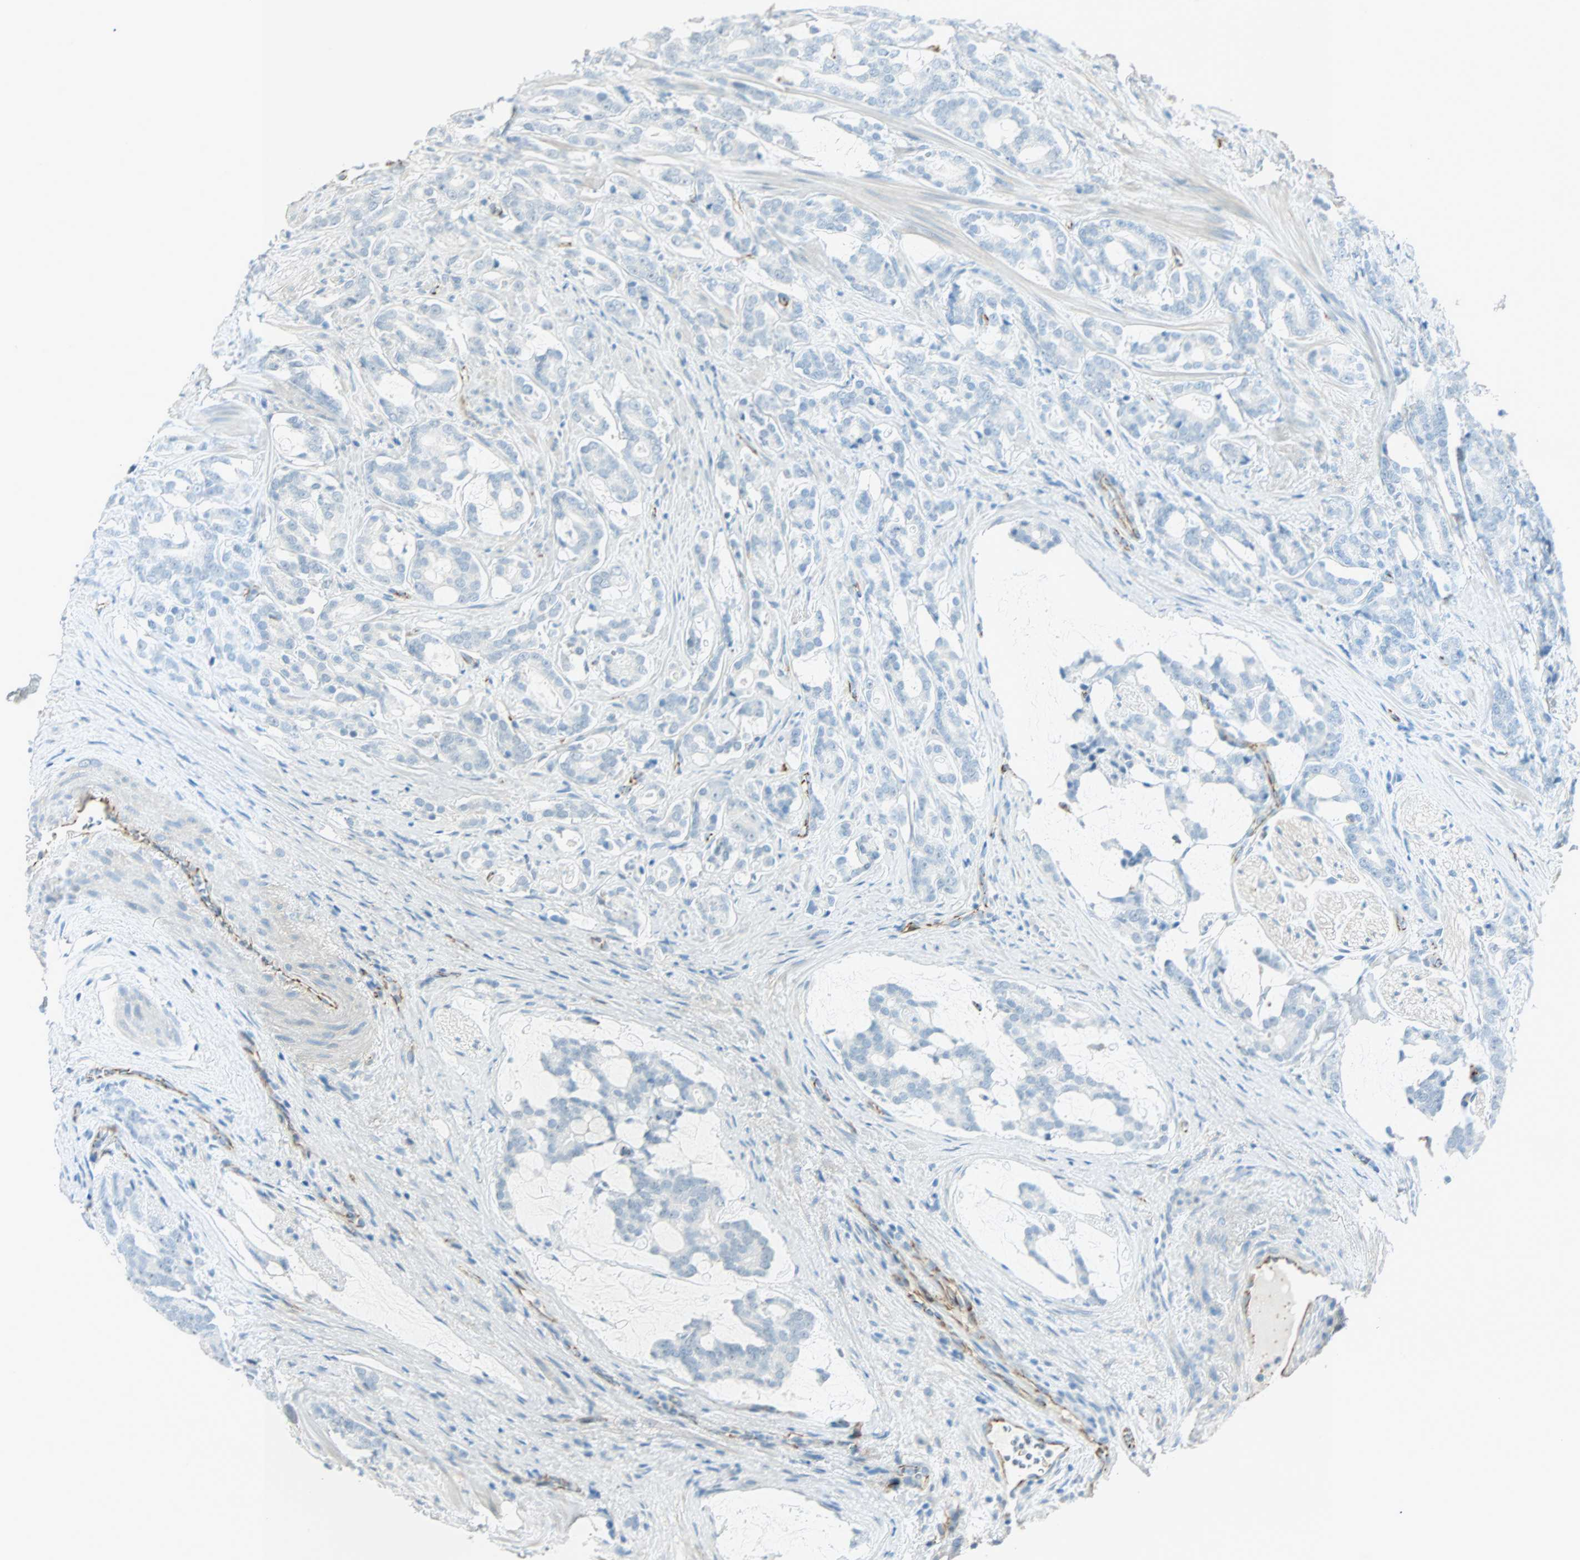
{"staining": {"intensity": "weak", "quantity": "<25%", "location": "cytoplasmic/membranous"}, "tissue": "prostate cancer", "cell_type": "Tumor cells", "image_type": "cancer", "snomed": [{"axis": "morphology", "description": "Adenocarcinoma, Low grade"}, {"axis": "topography", "description": "Prostate"}], "caption": "Image shows no significant protein positivity in tumor cells of prostate cancer.", "gene": "VPS9D1", "patient": {"sex": "male", "age": 58}}